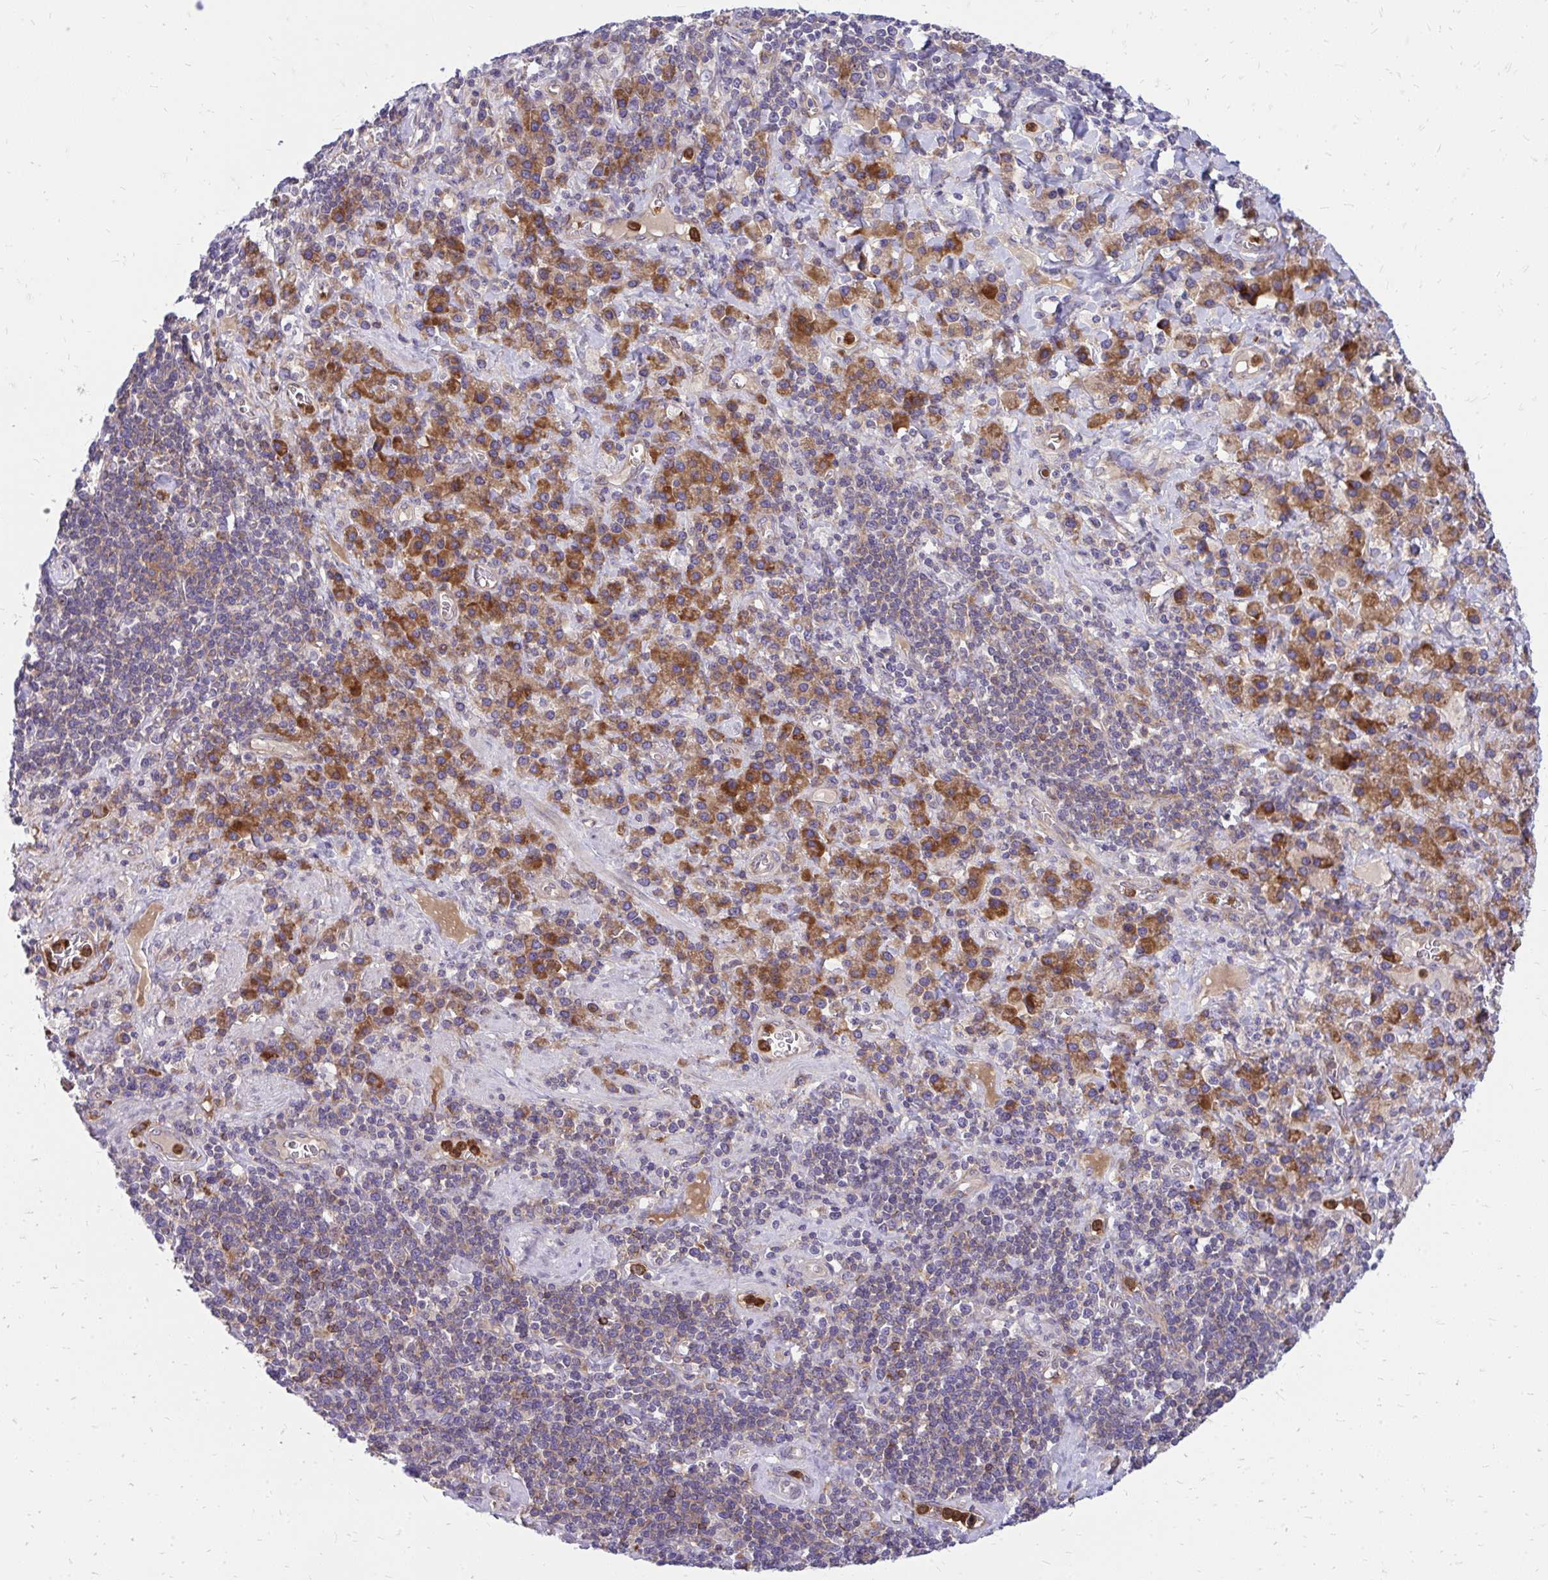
{"staining": {"intensity": "moderate", "quantity": ">75%", "location": "cytoplasmic/membranous"}, "tissue": "stomach cancer", "cell_type": "Tumor cells", "image_type": "cancer", "snomed": [{"axis": "morphology", "description": "Adenocarcinoma, NOS"}, {"axis": "topography", "description": "Stomach, upper"}], "caption": "A brown stain highlights moderate cytoplasmic/membranous staining of a protein in human adenocarcinoma (stomach) tumor cells. The staining was performed using DAB, with brown indicating positive protein expression. Nuclei are stained blue with hematoxylin.", "gene": "ASAP1", "patient": {"sex": "male", "age": 75}}